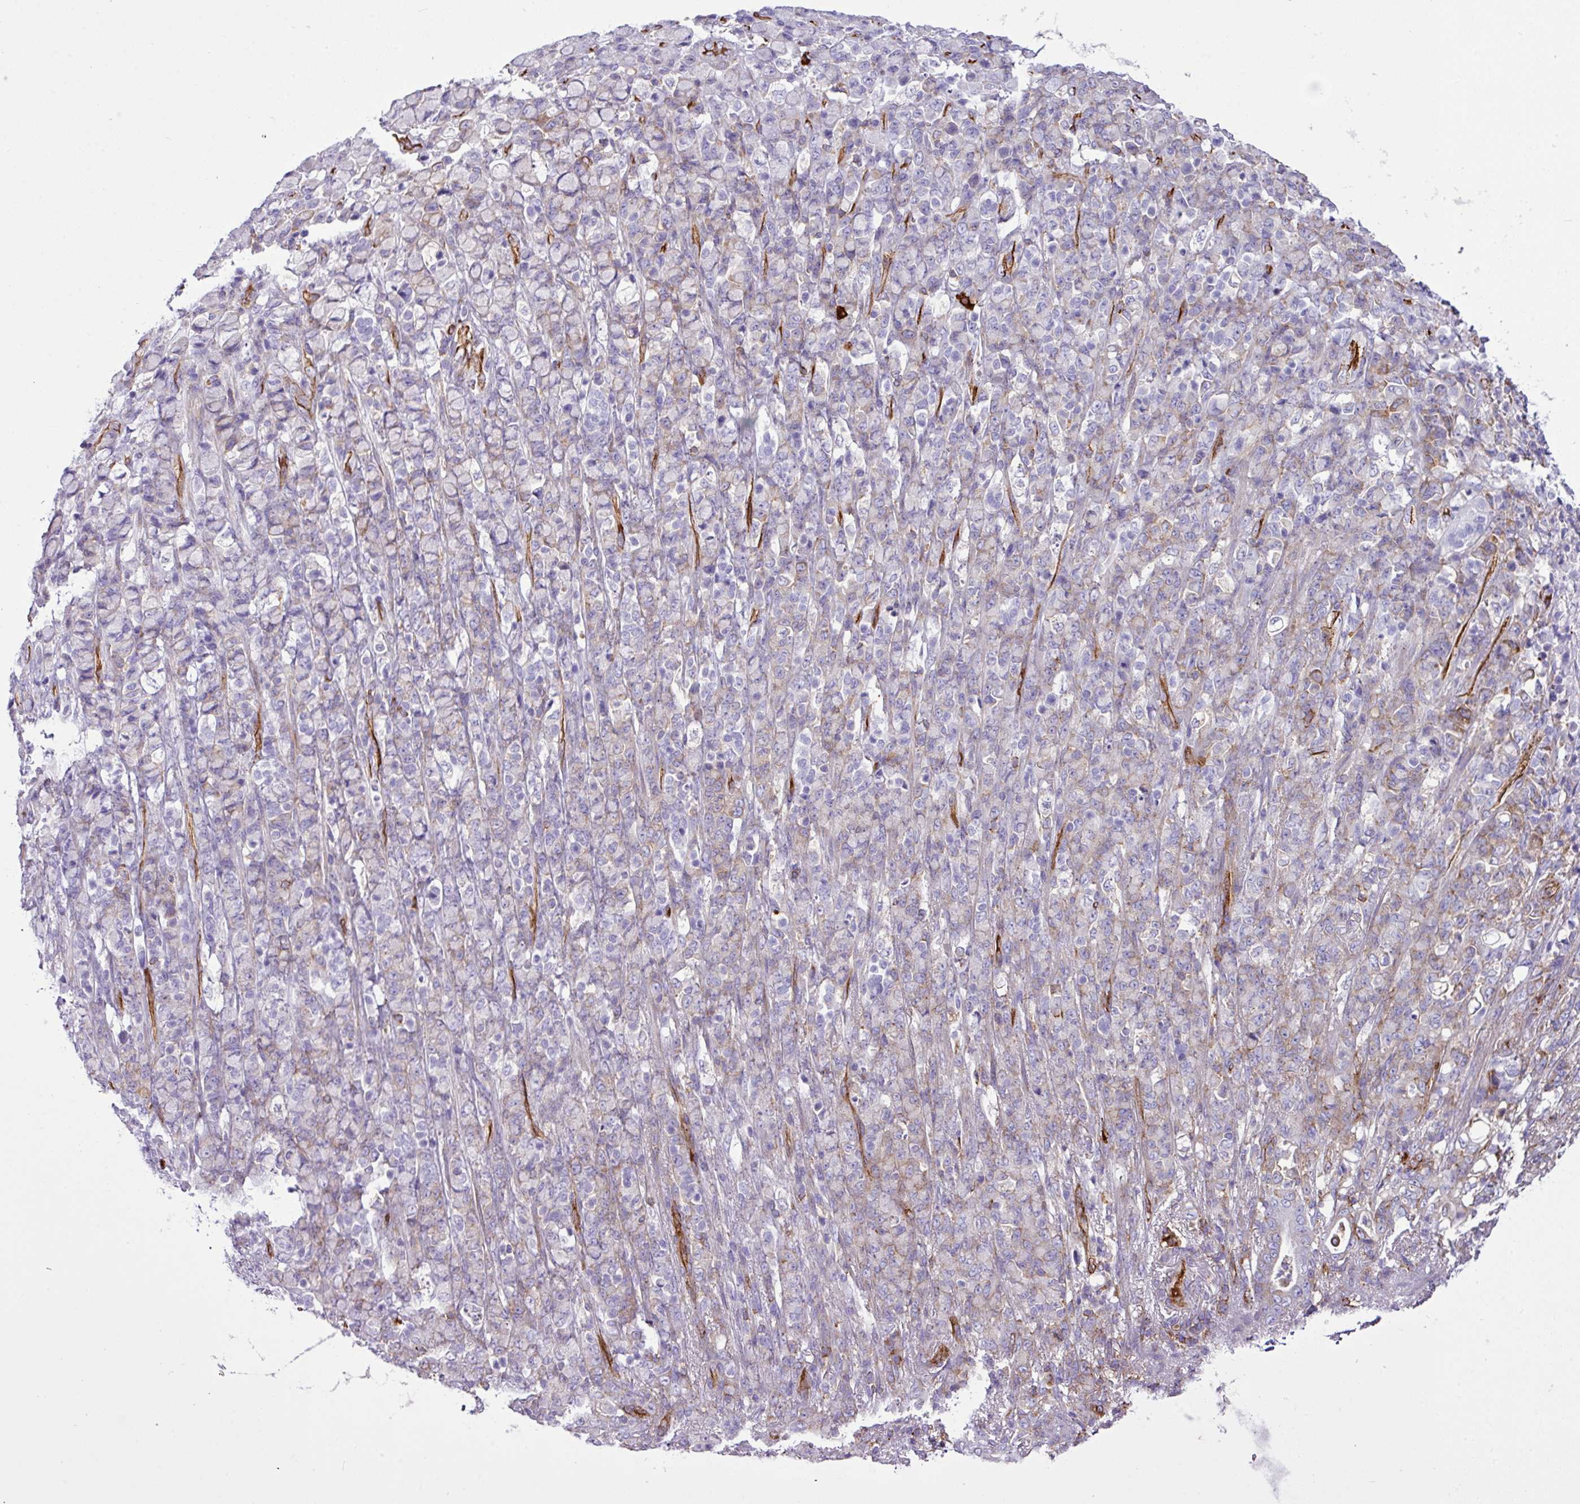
{"staining": {"intensity": "negative", "quantity": "none", "location": "none"}, "tissue": "stomach cancer", "cell_type": "Tumor cells", "image_type": "cancer", "snomed": [{"axis": "morphology", "description": "Normal tissue, NOS"}, {"axis": "morphology", "description": "Adenocarcinoma, NOS"}, {"axis": "topography", "description": "Stomach"}], "caption": "A micrograph of human stomach cancer is negative for staining in tumor cells. (DAB IHC, high magnification).", "gene": "EME2", "patient": {"sex": "female", "age": 79}}